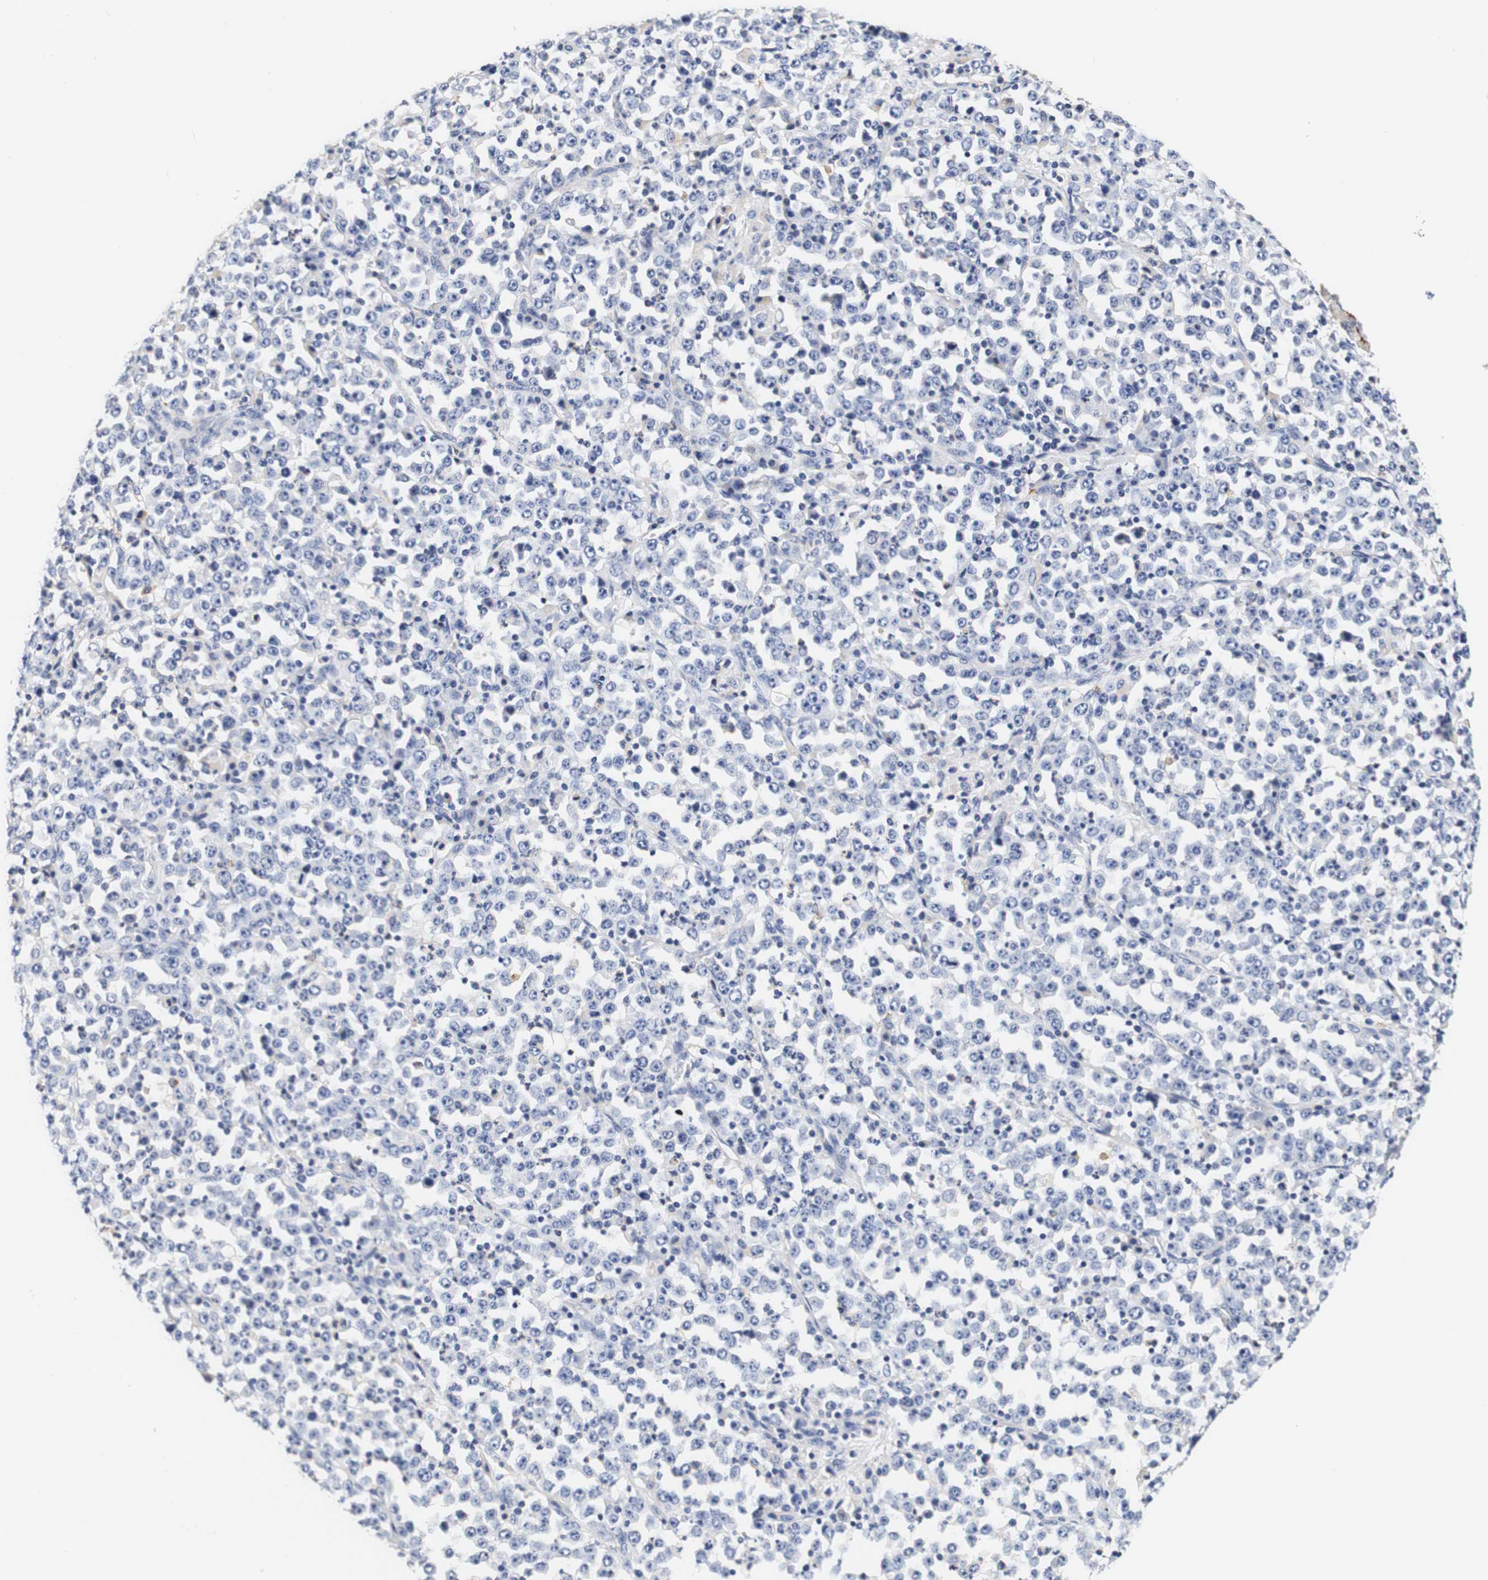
{"staining": {"intensity": "negative", "quantity": "none", "location": "none"}, "tissue": "stomach cancer", "cell_type": "Tumor cells", "image_type": "cancer", "snomed": [{"axis": "morphology", "description": "Normal tissue, NOS"}, {"axis": "morphology", "description": "Adenocarcinoma, NOS"}, {"axis": "topography", "description": "Stomach, upper"}, {"axis": "topography", "description": "Stomach"}], "caption": "This is an immunohistochemistry (IHC) image of human stomach cancer (adenocarcinoma). There is no positivity in tumor cells.", "gene": "CAMK4", "patient": {"sex": "male", "age": 59}}